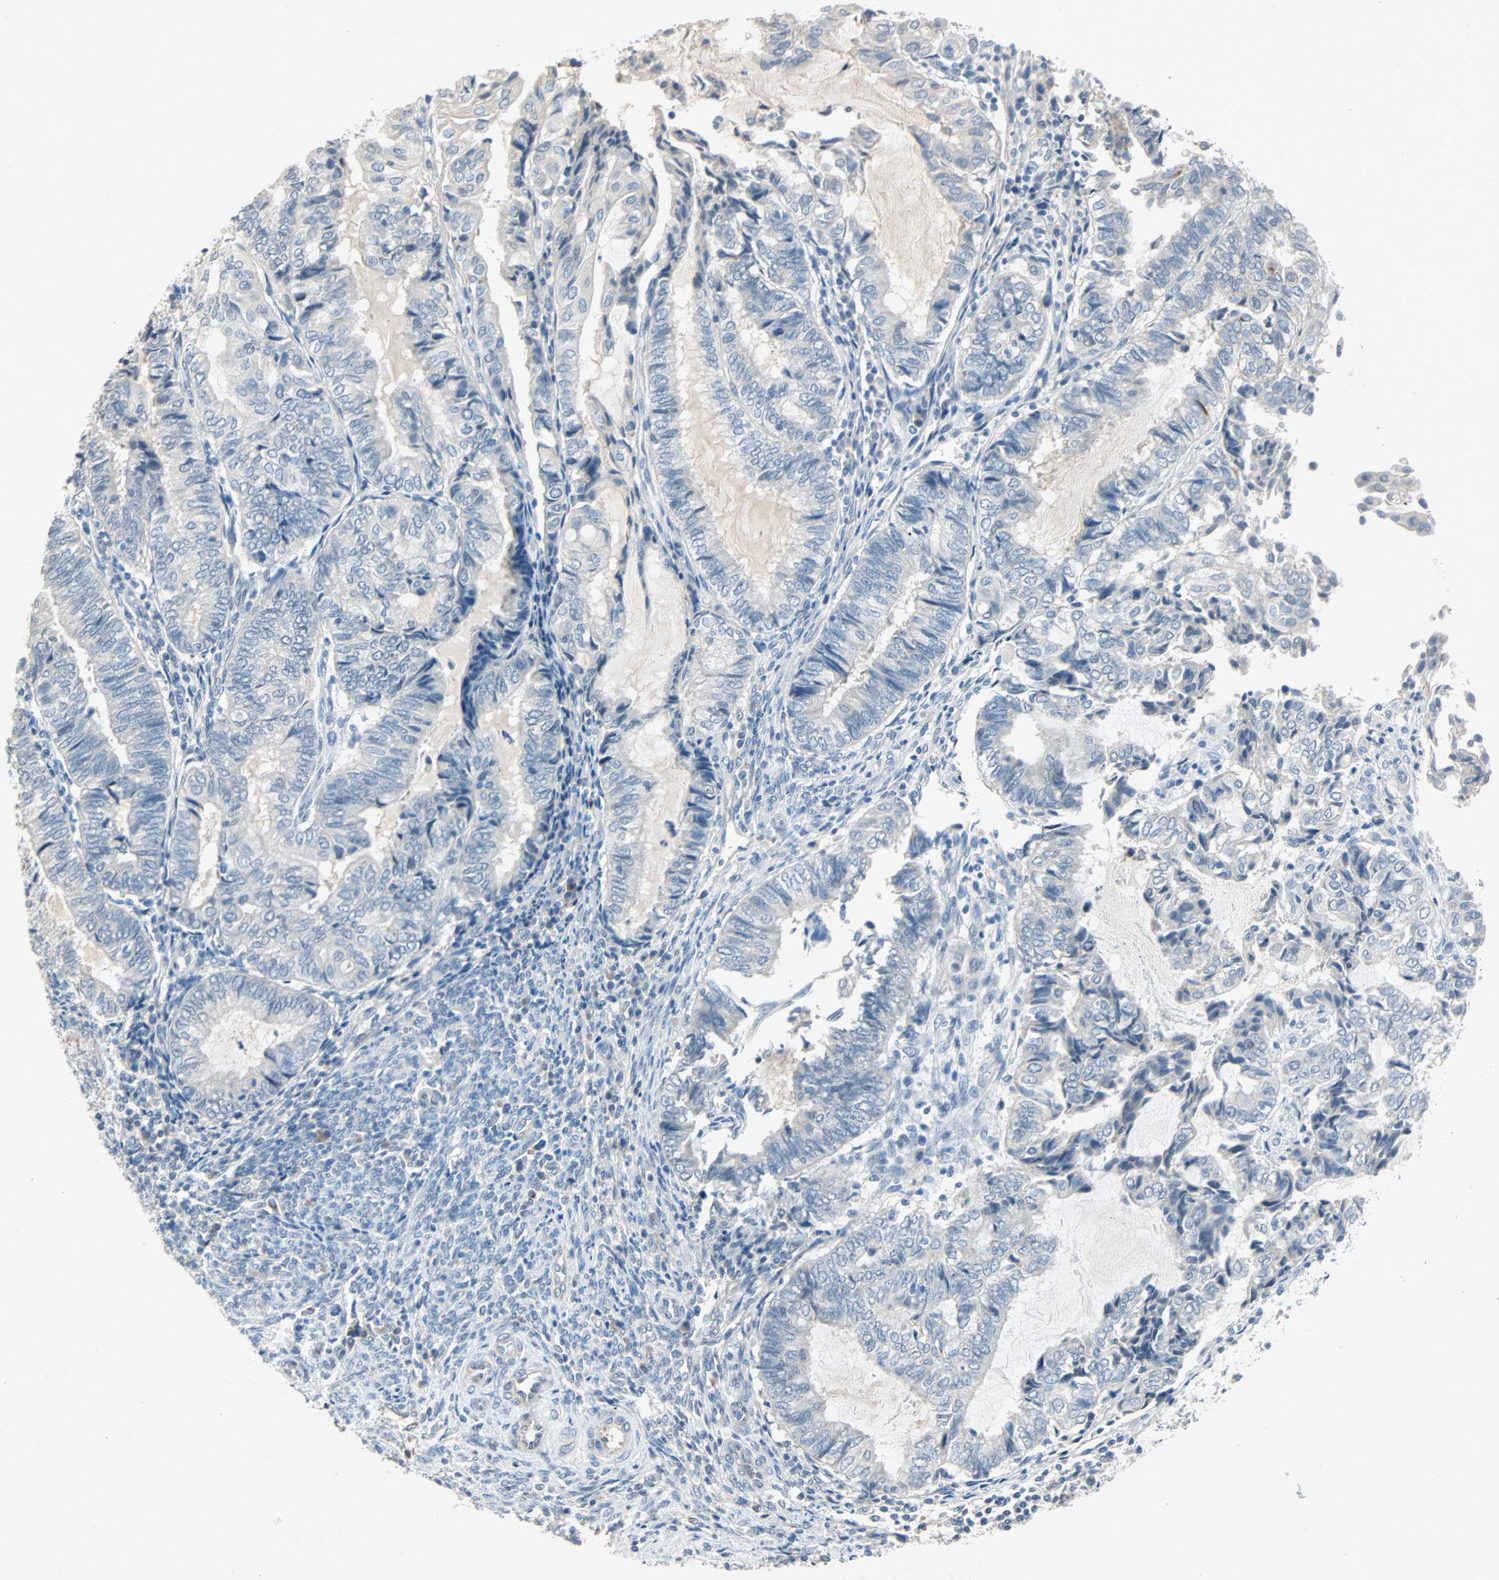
{"staining": {"intensity": "negative", "quantity": "none", "location": "none"}, "tissue": "endometrial cancer", "cell_type": "Tumor cells", "image_type": "cancer", "snomed": [{"axis": "morphology", "description": "Adenocarcinoma, NOS"}, {"axis": "topography", "description": "Uterus"}, {"axis": "topography", "description": "Endometrium"}], "caption": "Tumor cells are negative for brown protein staining in adenocarcinoma (endometrial).", "gene": "PCDHB2", "patient": {"sex": "female", "age": 70}}